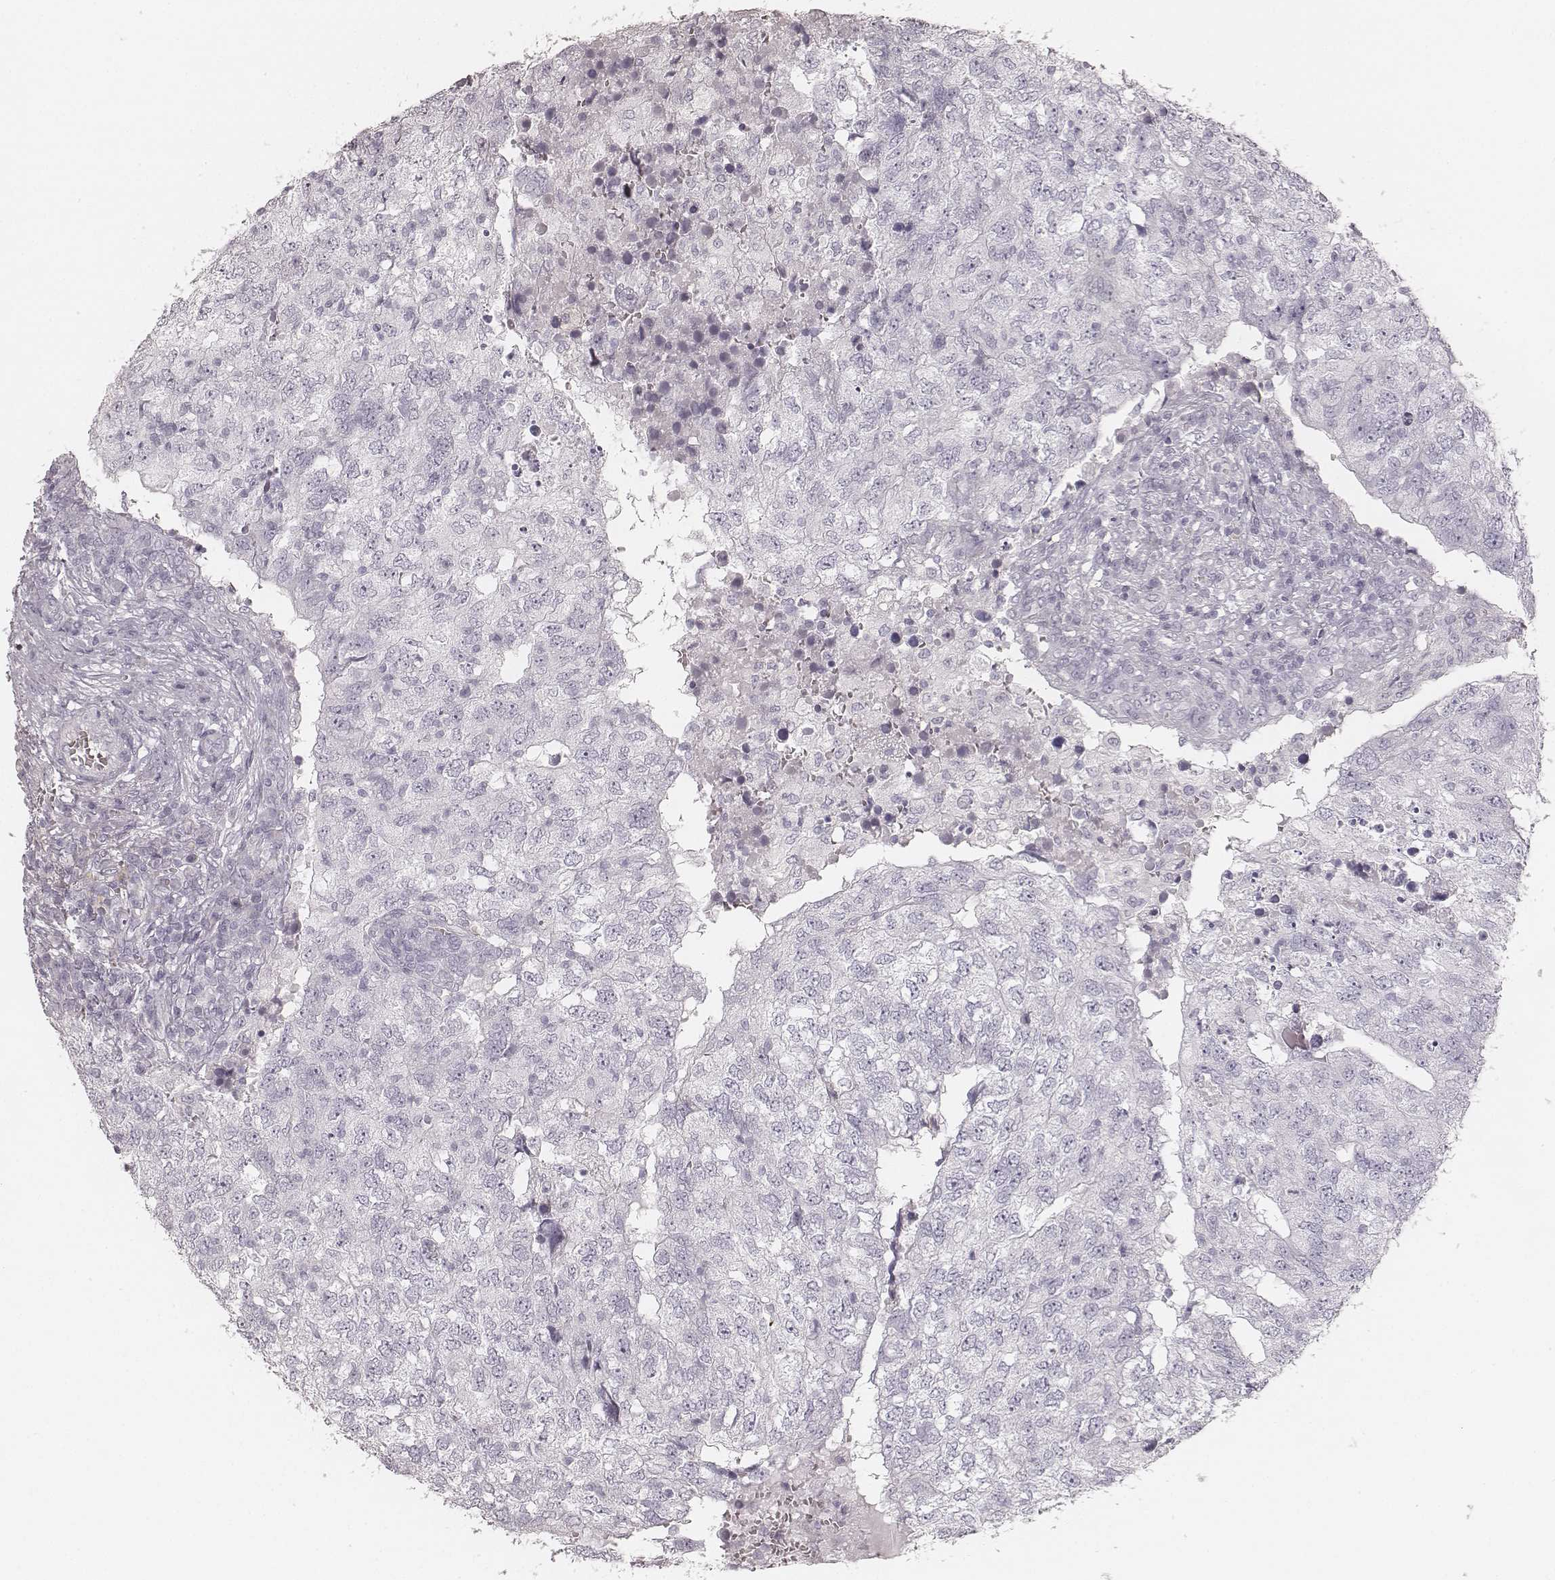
{"staining": {"intensity": "negative", "quantity": "none", "location": "none"}, "tissue": "breast cancer", "cell_type": "Tumor cells", "image_type": "cancer", "snomed": [{"axis": "morphology", "description": "Duct carcinoma"}, {"axis": "topography", "description": "Breast"}], "caption": "Intraductal carcinoma (breast) was stained to show a protein in brown. There is no significant positivity in tumor cells.", "gene": "KRT82", "patient": {"sex": "female", "age": 30}}